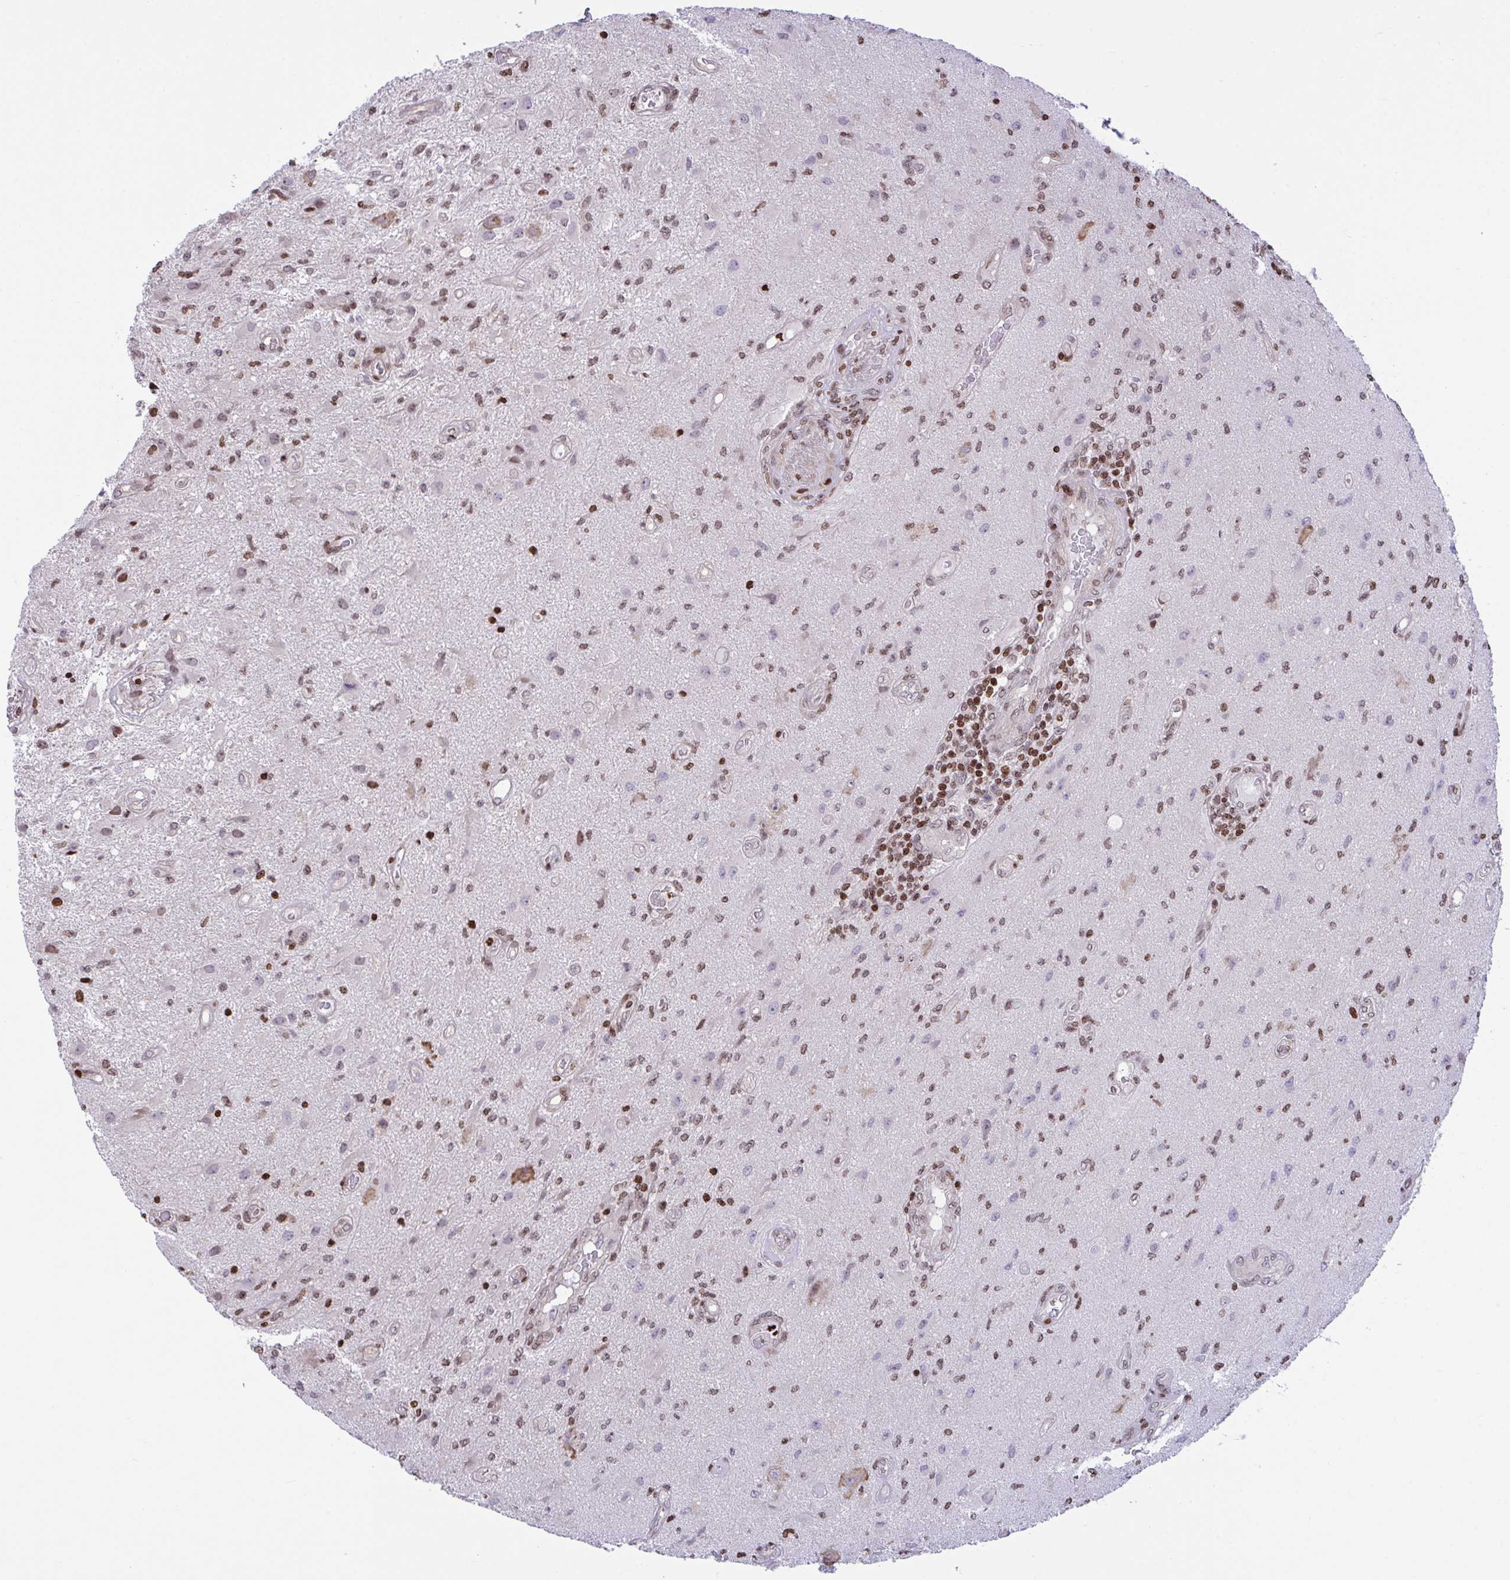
{"staining": {"intensity": "weak", "quantity": ">75%", "location": "nuclear"}, "tissue": "glioma", "cell_type": "Tumor cells", "image_type": "cancer", "snomed": [{"axis": "morphology", "description": "Glioma, malignant, High grade"}, {"axis": "topography", "description": "Brain"}], "caption": "The image exhibits immunohistochemical staining of high-grade glioma (malignant). There is weak nuclear staining is seen in approximately >75% of tumor cells. The staining is performed using DAB brown chromogen to label protein expression. The nuclei are counter-stained blue using hematoxylin.", "gene": "RAPGEF5", "patient": {"sex": "male", "age": 67}}